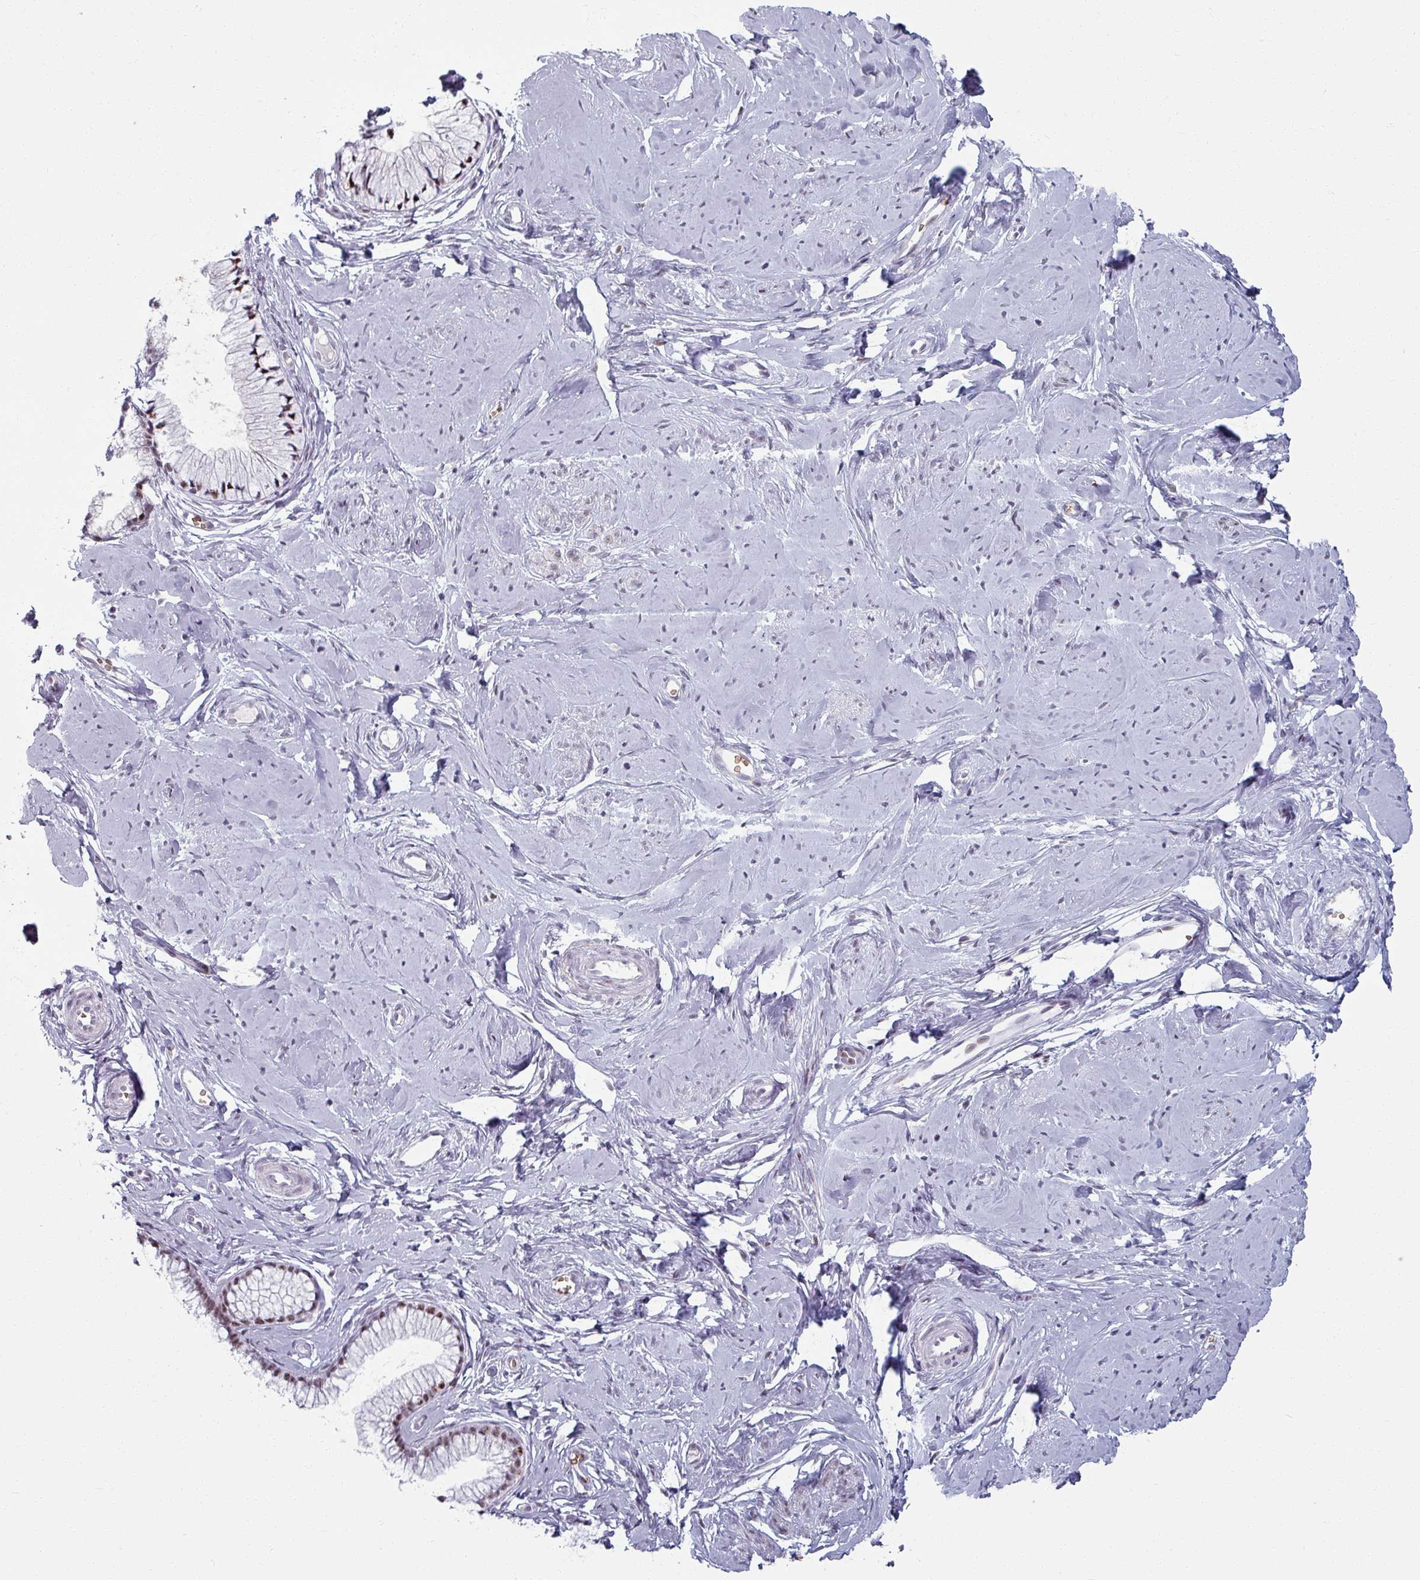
{"staining": {"intensity": "moderate", "quantity": ">75%", "location": "nuclear"}, "tissue": "cervix", "cell_type": "Glandular cells", "image_type": "normal", "snomed": [{"axis": "morphology", "description": "Normal tissue, NOS"}, {"axis": "topography", "description": "Cervix"}], "caption": "Protein staining of benign cervix reveals moderate nuclear positivity in about >75% of glandular cells.", "gene": "NCOR1", "patient": {"sex": "female", "age": 40}}